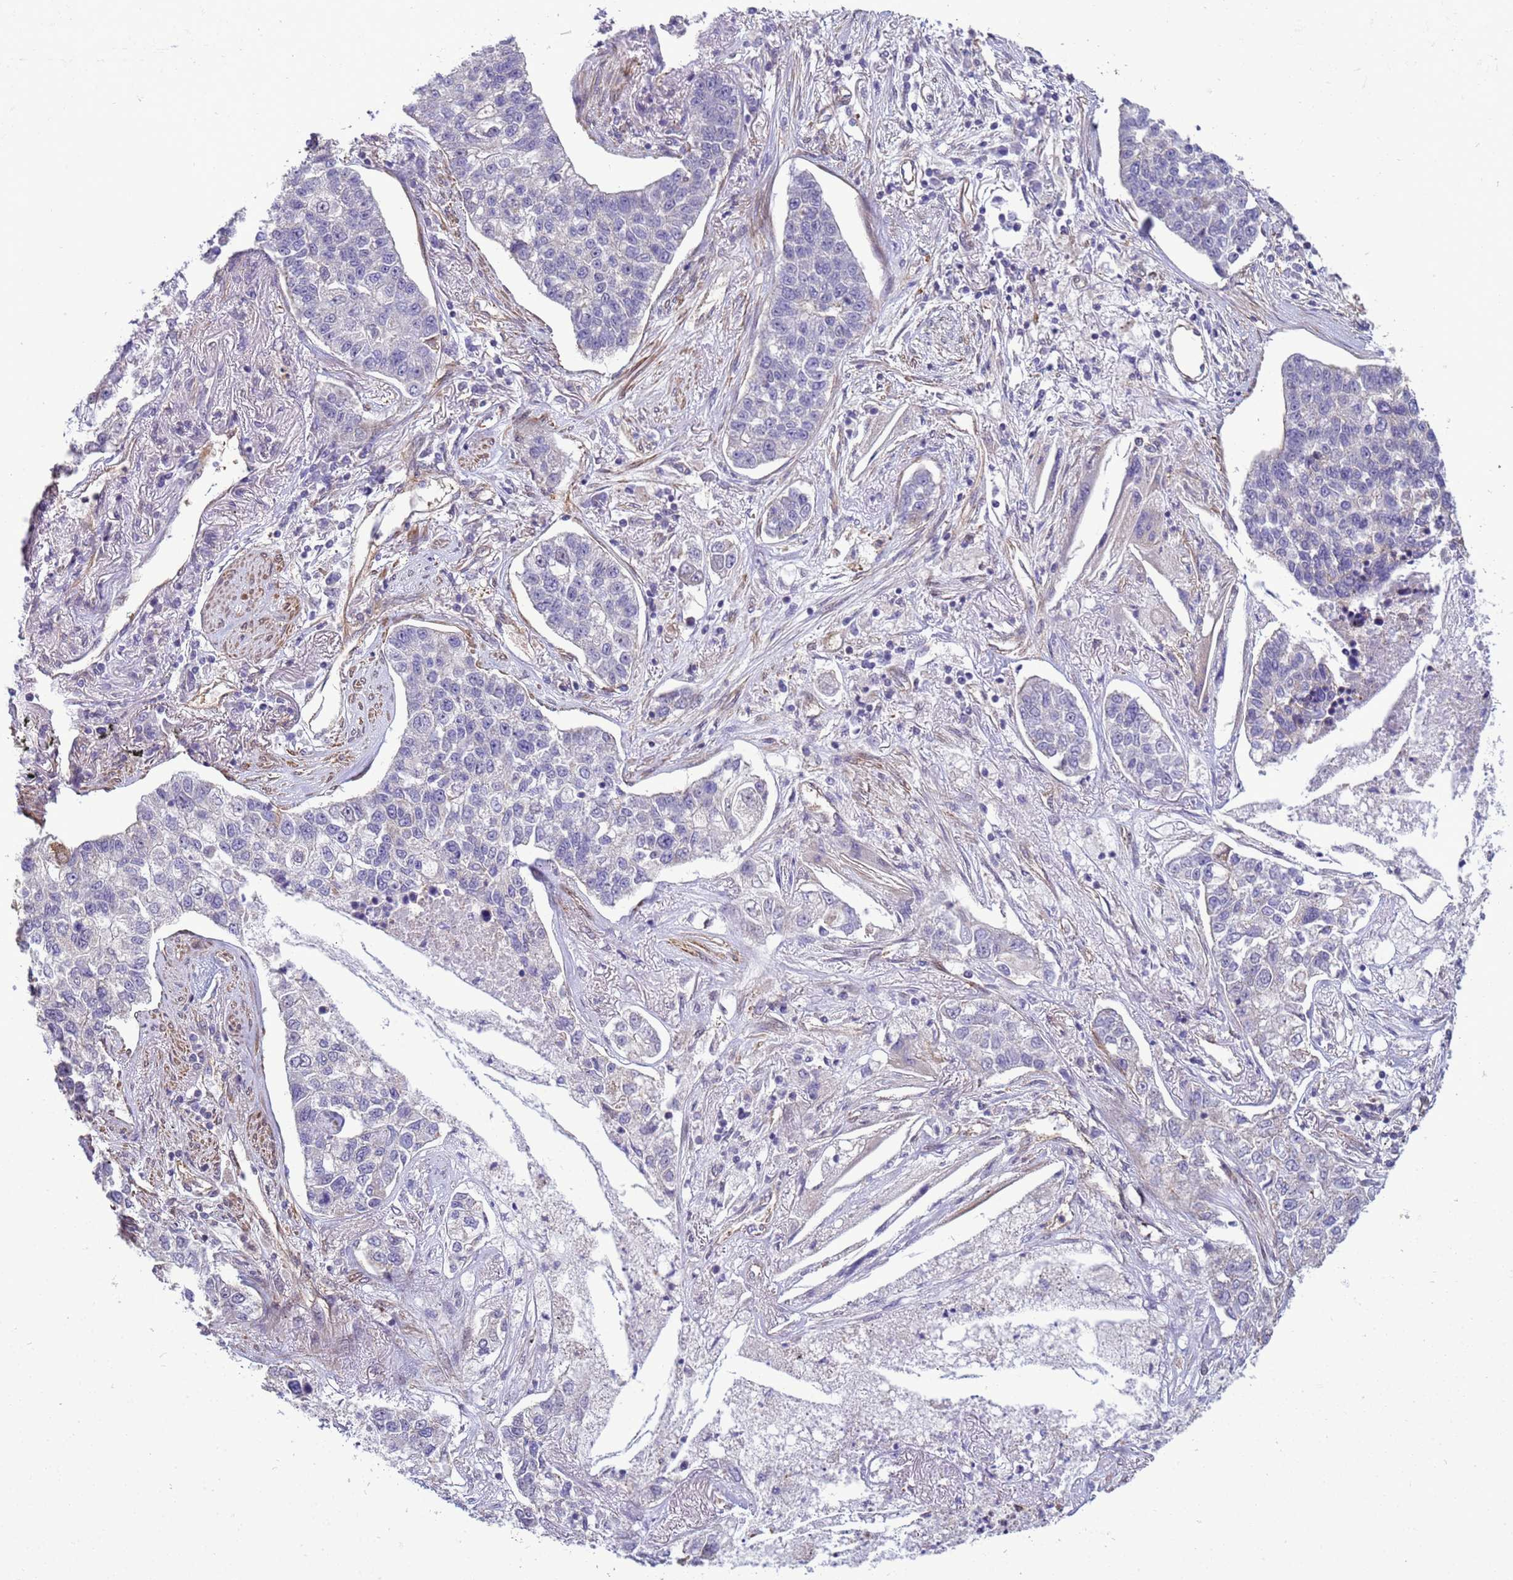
{"staining": {"intensity": "negative", "quantity": "none", "location": "none"}, "tissue": "lung cancer", "cell_type": "Tumor cells", "image_type": "cancer", "snomed": [{"axis": "morphology", "description": "Adenocarcinoma, NOS"}, {"axis": "topography", "description": "Lung"}], "caption": "DAB immunohistochemical staining of adenocarcinoma (lung) shows no significant staining in tumor cells.", "gene": "ITGB4", "patient": {"sex": "male", "age": 49}}